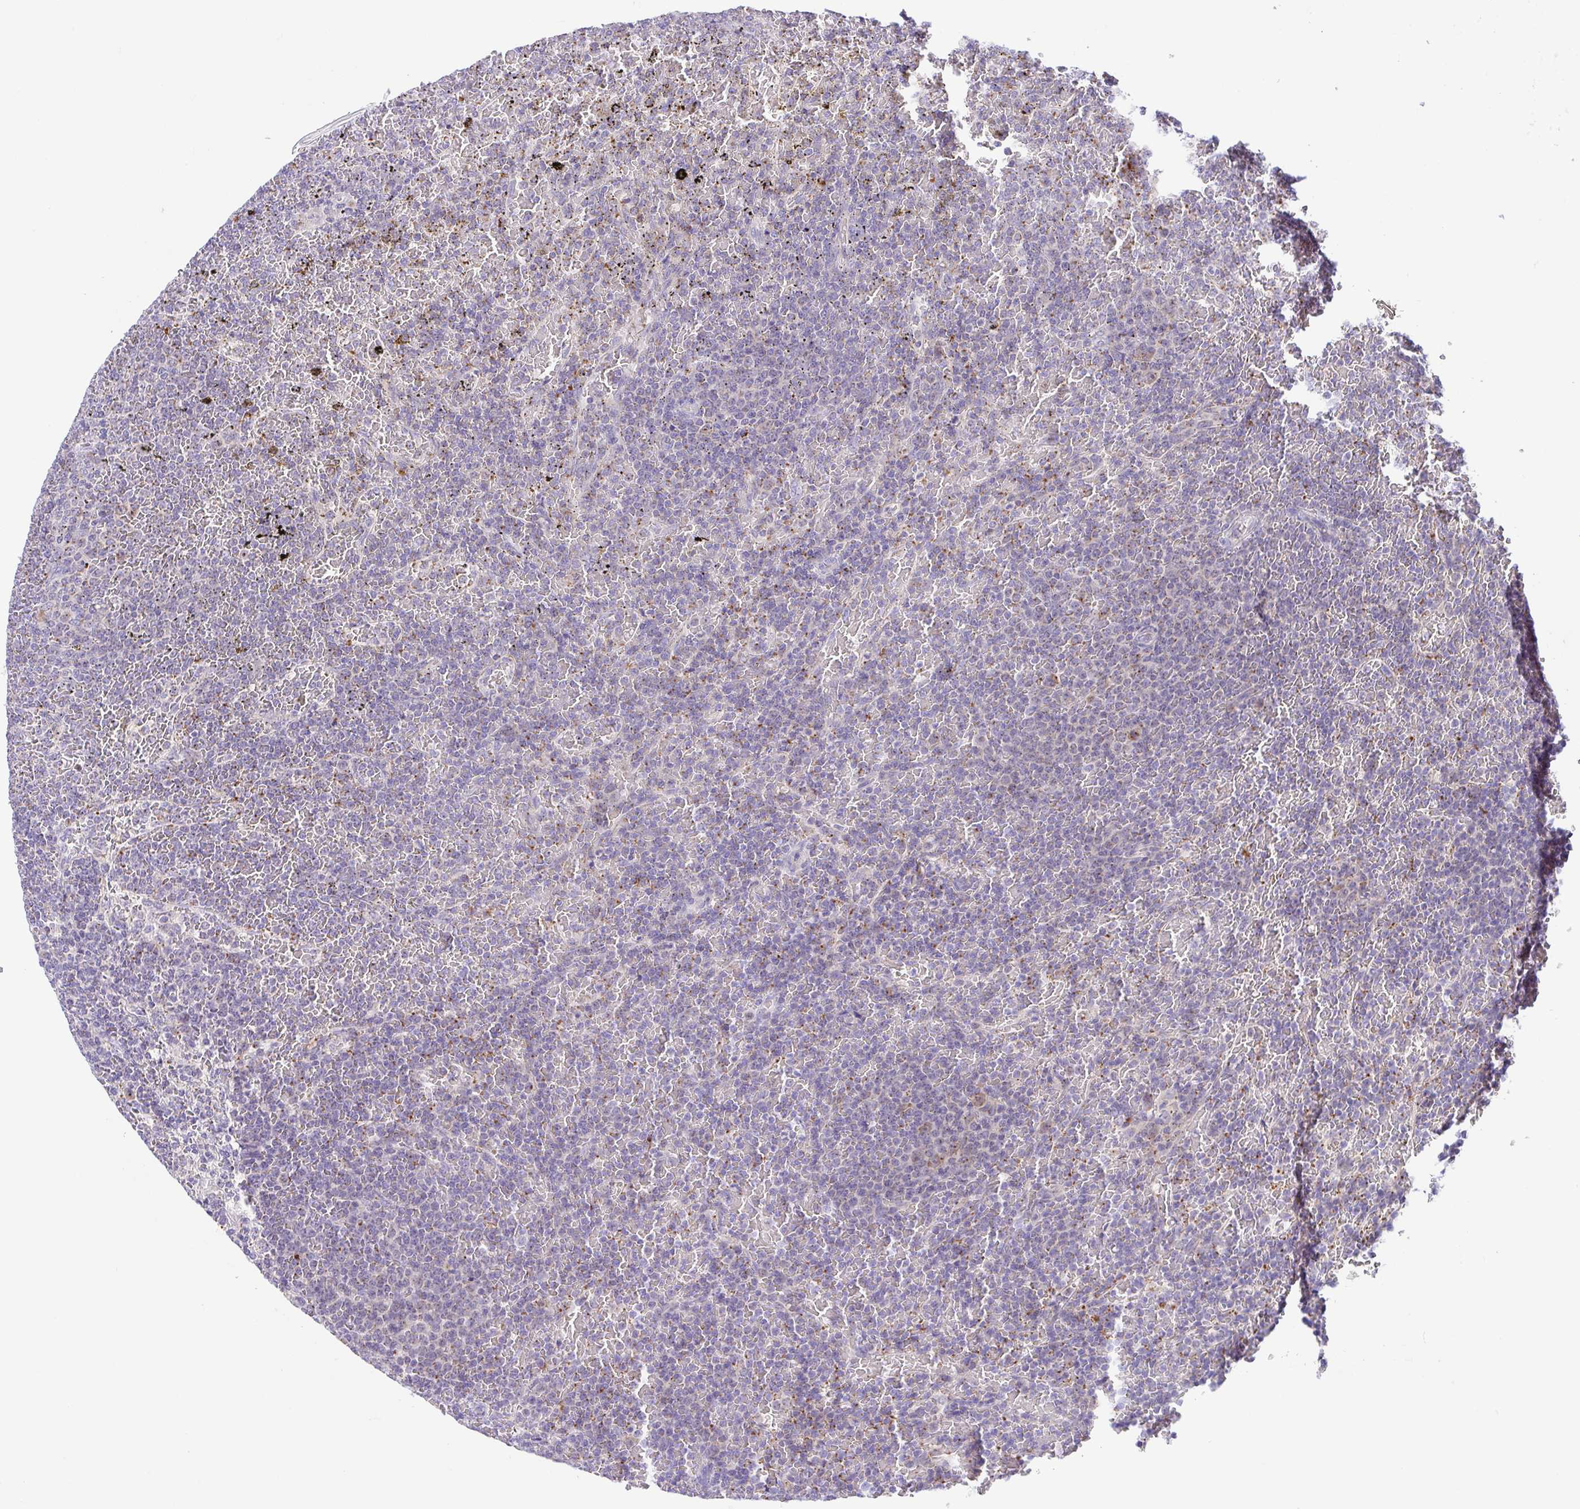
{"staining": {"intensity": "negative", "quantity": "none", "location": "none"}, "tissue": "lymphoma", "cell_type": "Tumor cells", "image_type": "cancer", "snomed": [{"axis": "morphology", "description": "Malignant lymphoma, non-Hodgkin's type, Low grade"}, {"axis": "topography", "description": "Spleen"}], "caption": "This is a image of immunohistochemistry (IHC) staining of lymphoma, which shows no staining in tumor cells.", "gene": "SLC13A1", "patient": {"sex": "female", "age": 77}}